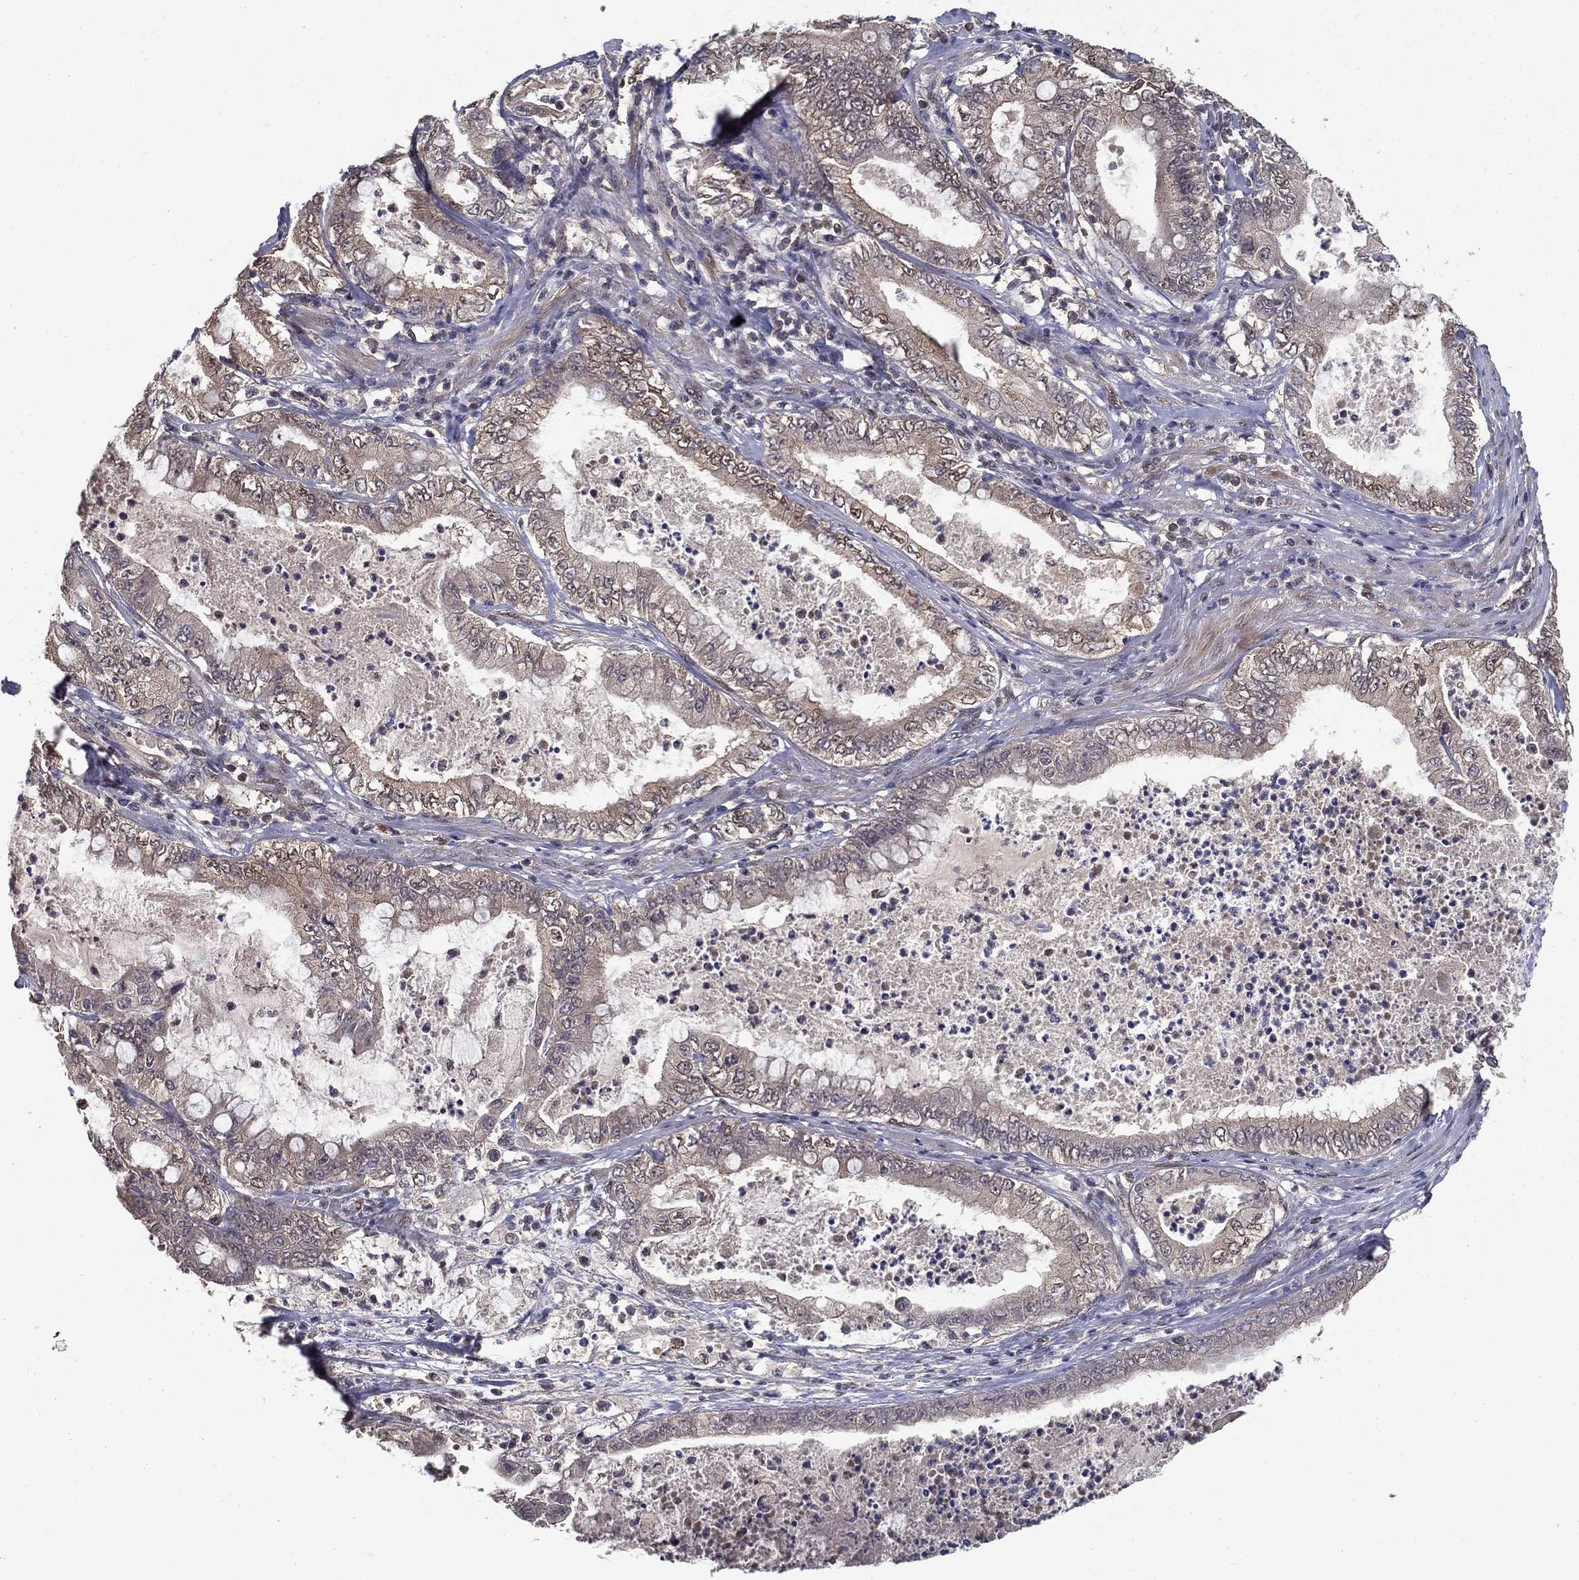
{"staining": {"intensity": "weak", "quantity": "<25%", "location": "cytoplasmic/membranous"}, "tissue": "pancreatic cancer", "cell_type": "Tumor cells", "image_type": "cancer", "snomed": [{"axis": "morphology", "description": "Adenocarcinoma, NOS"}, {"axis": "topography", "description": "Pancreas"}], "caption": "Immunohistochemistry (IHC) image of human adenocarcinoma (pancreatic) stained for a protein (brown), which displays no expression in tumor cells.", "gene": "CARM1", "patient": {"sex": "male", "age": 71}}